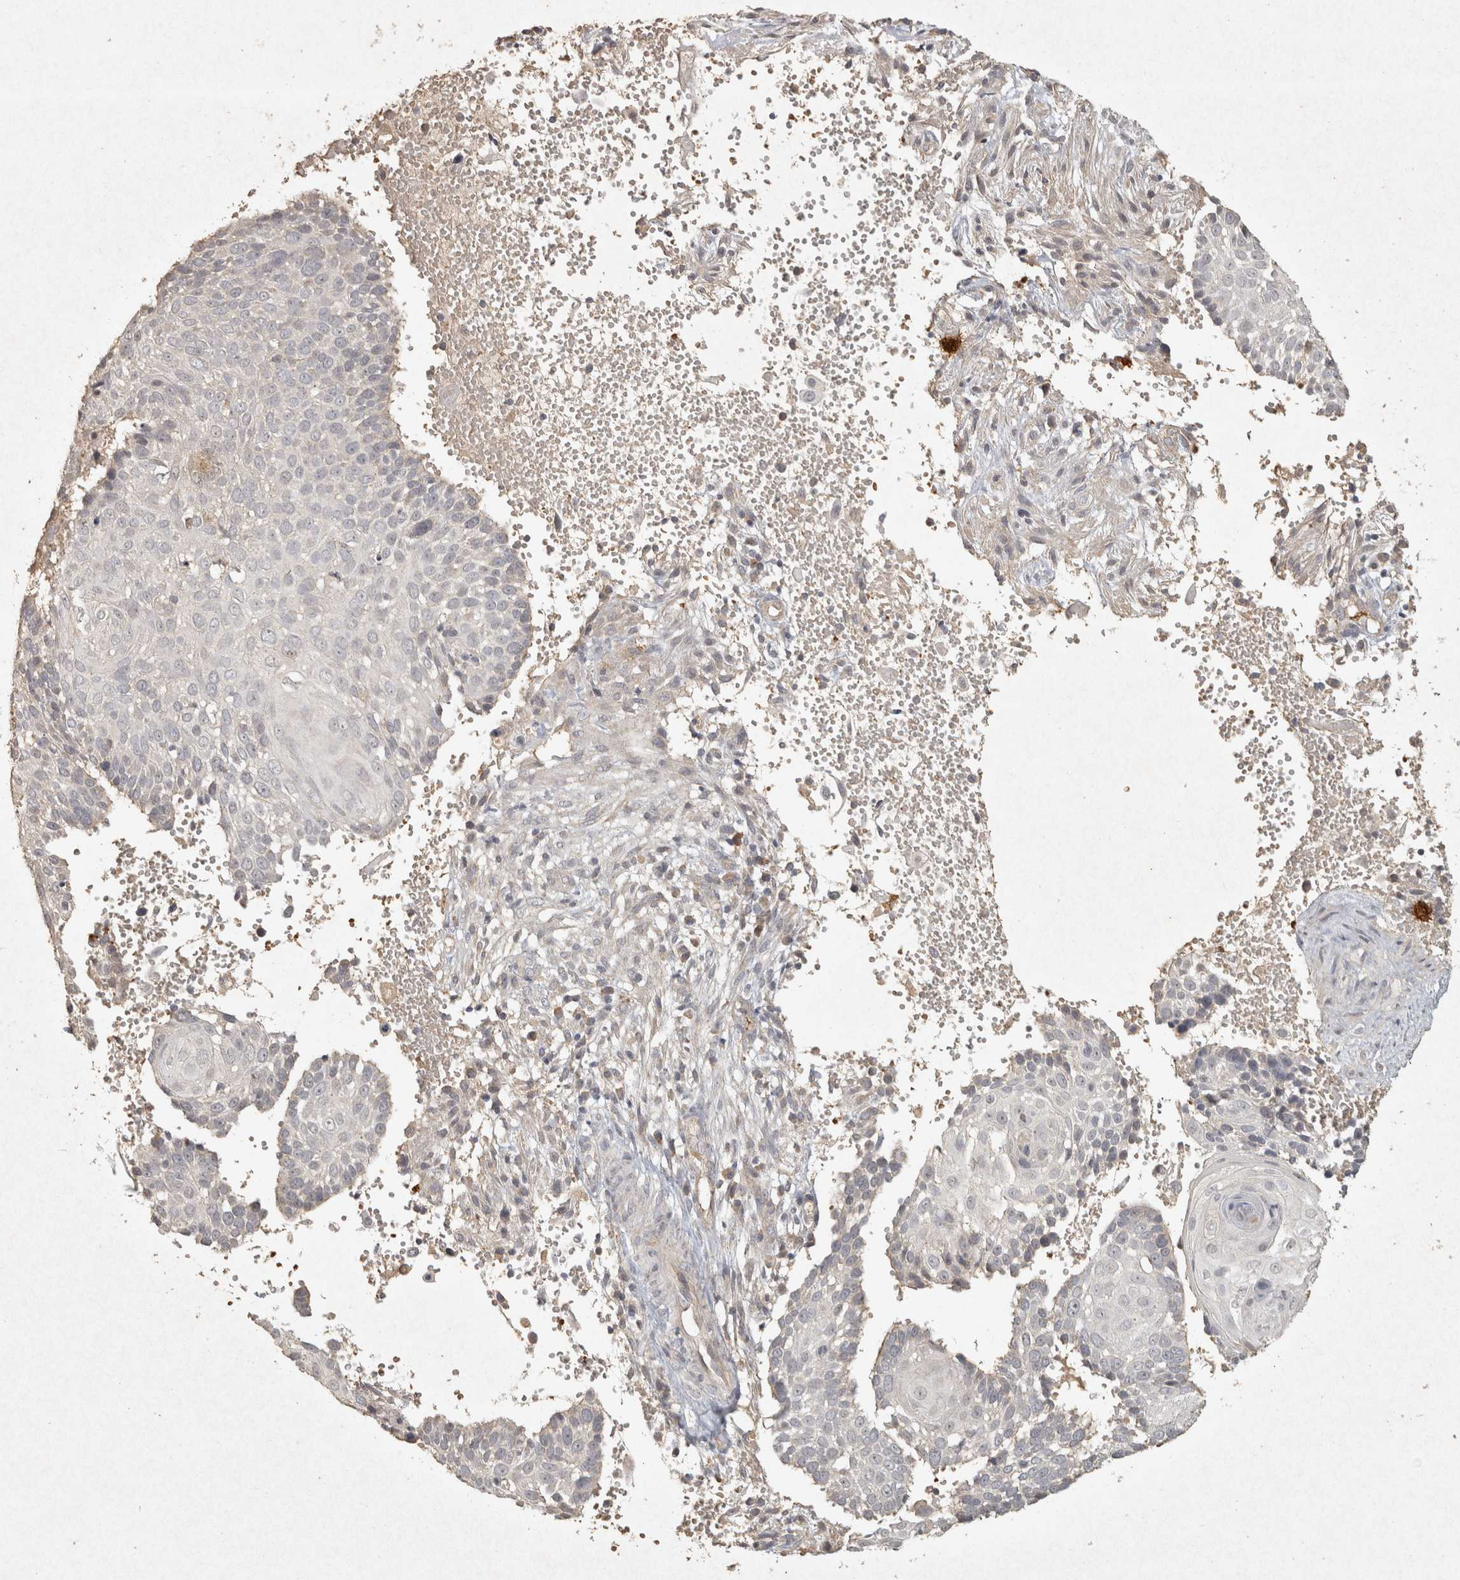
{"staining": {"intensity": "negative", "quantity": "none", "location": "none"}, "tissue": "cervical cancer", "cell_type": "Tumor cells", "image_type": "cancer", "snomed": [{"axis": "morphology", "description": "Squamous cell carcinoma, NOS"}, {"axis": "topography", "description": "Cervix"}], "caption": "The image demonstrates no staining of tumor cells in cervical cancer (squamous cell carcinoma). (Brightfield microscopy of DAB immunohistochemistry at high magnification).", "gene": "OSTN", "patient": {"sex": "female", "age": 74}}